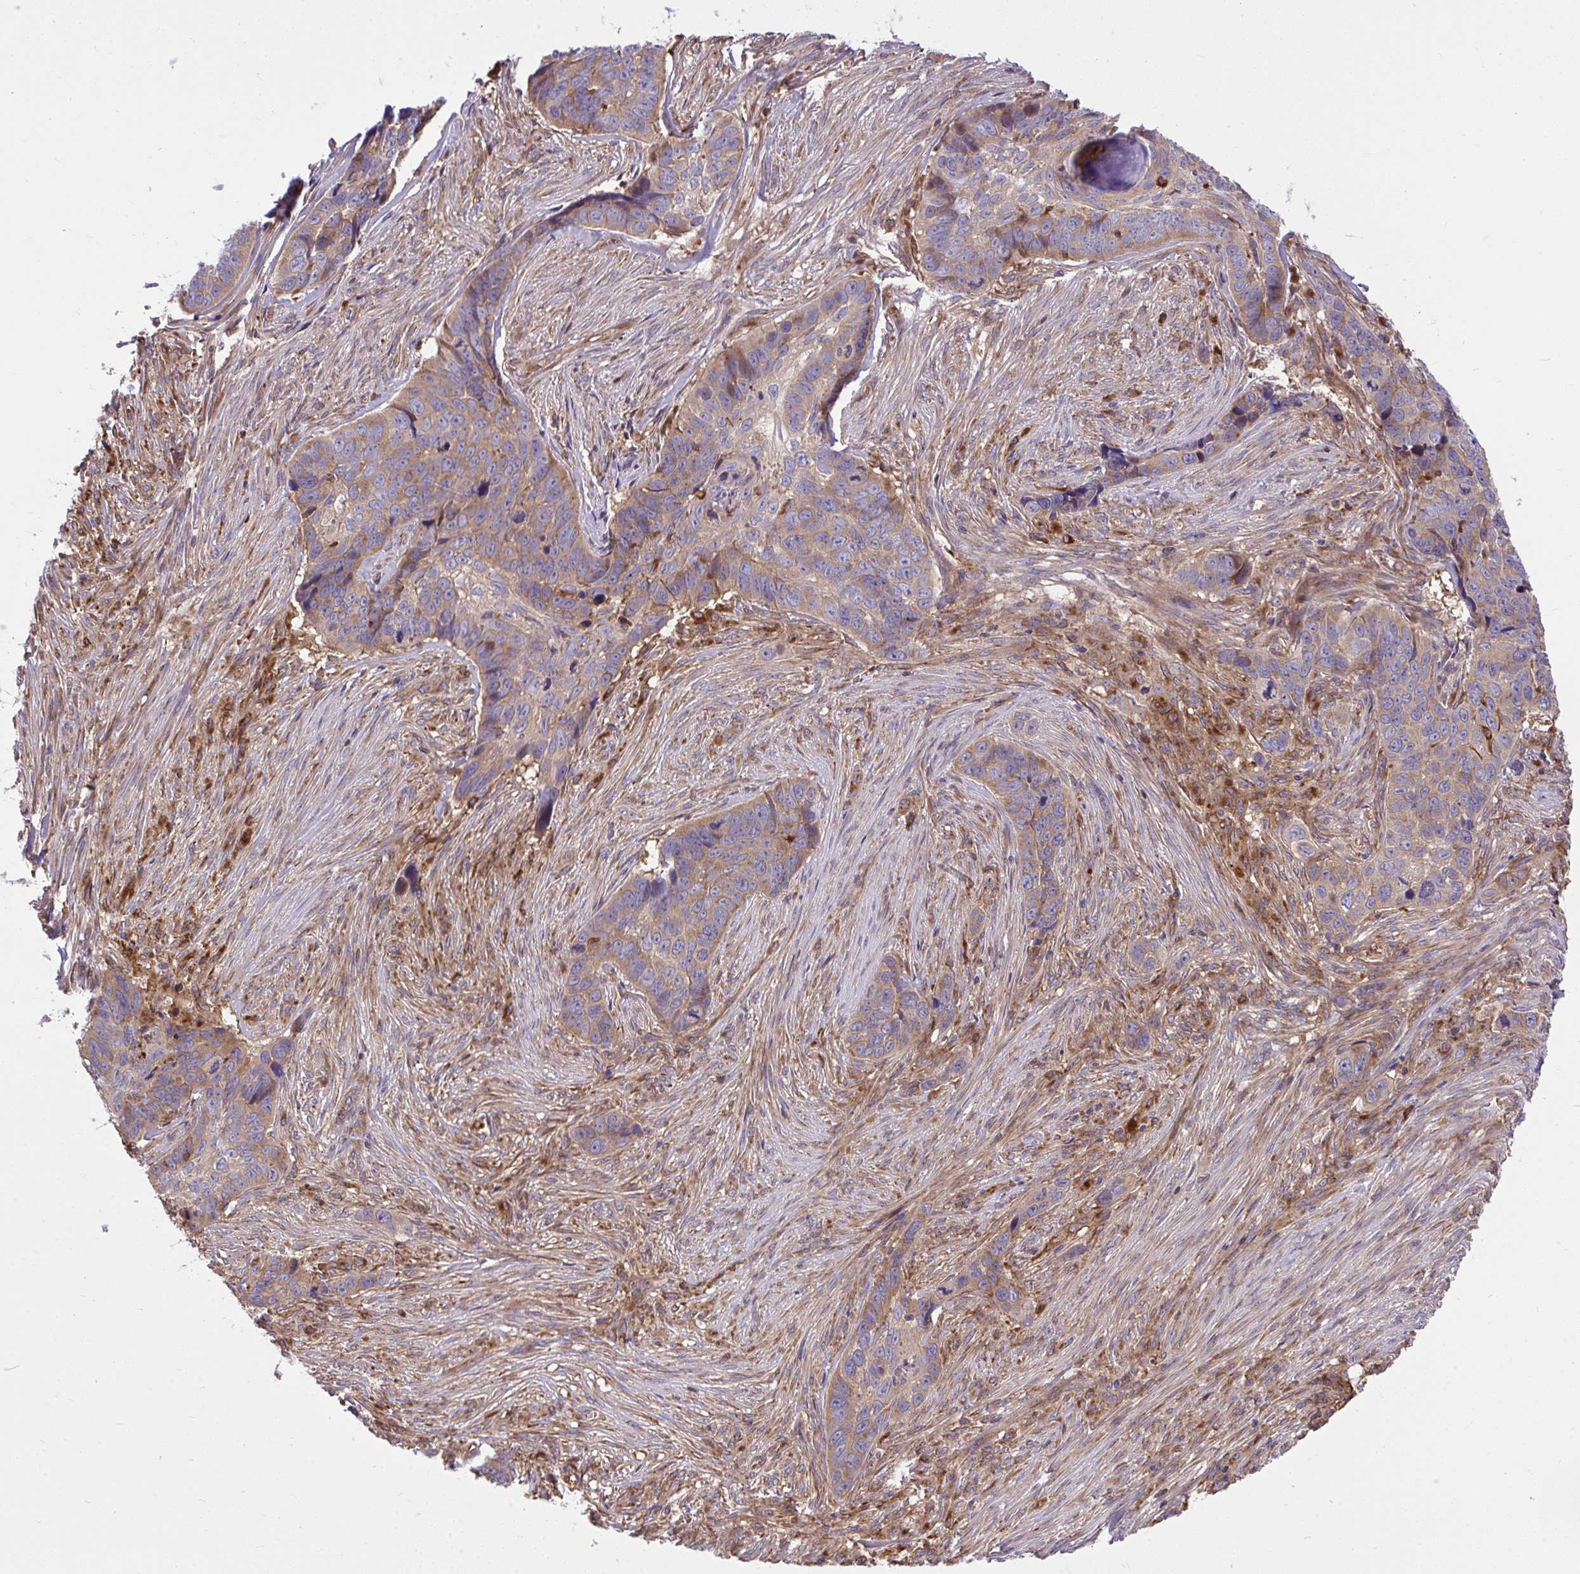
{"staining": {"intensity": "moderate", "quantity": ">75%", "location": "cytoplasmic/membranous"}, "tissue": "skin cancer", "cell_type": "Tumor cells", "image_type": "cancer", "snomed": [{"axis": "morphology", "description": "Basal cell carcinoma"}, {"axis": "topography", "description": "Skin"}], "caption": "IHC staining of skin cancer, which displays medium levels of moderate cytoplasmic/membranous staining in approximately >75% of tumor cells indicating moderate cytoplasmic/membranous protein staining. The staining was performed using DAB (brown) for protein detection and nuclei were counterstained in hematoxylin (blue).", "gene": "PAIP2", "patient": {"sex": "female", "age": 82}}